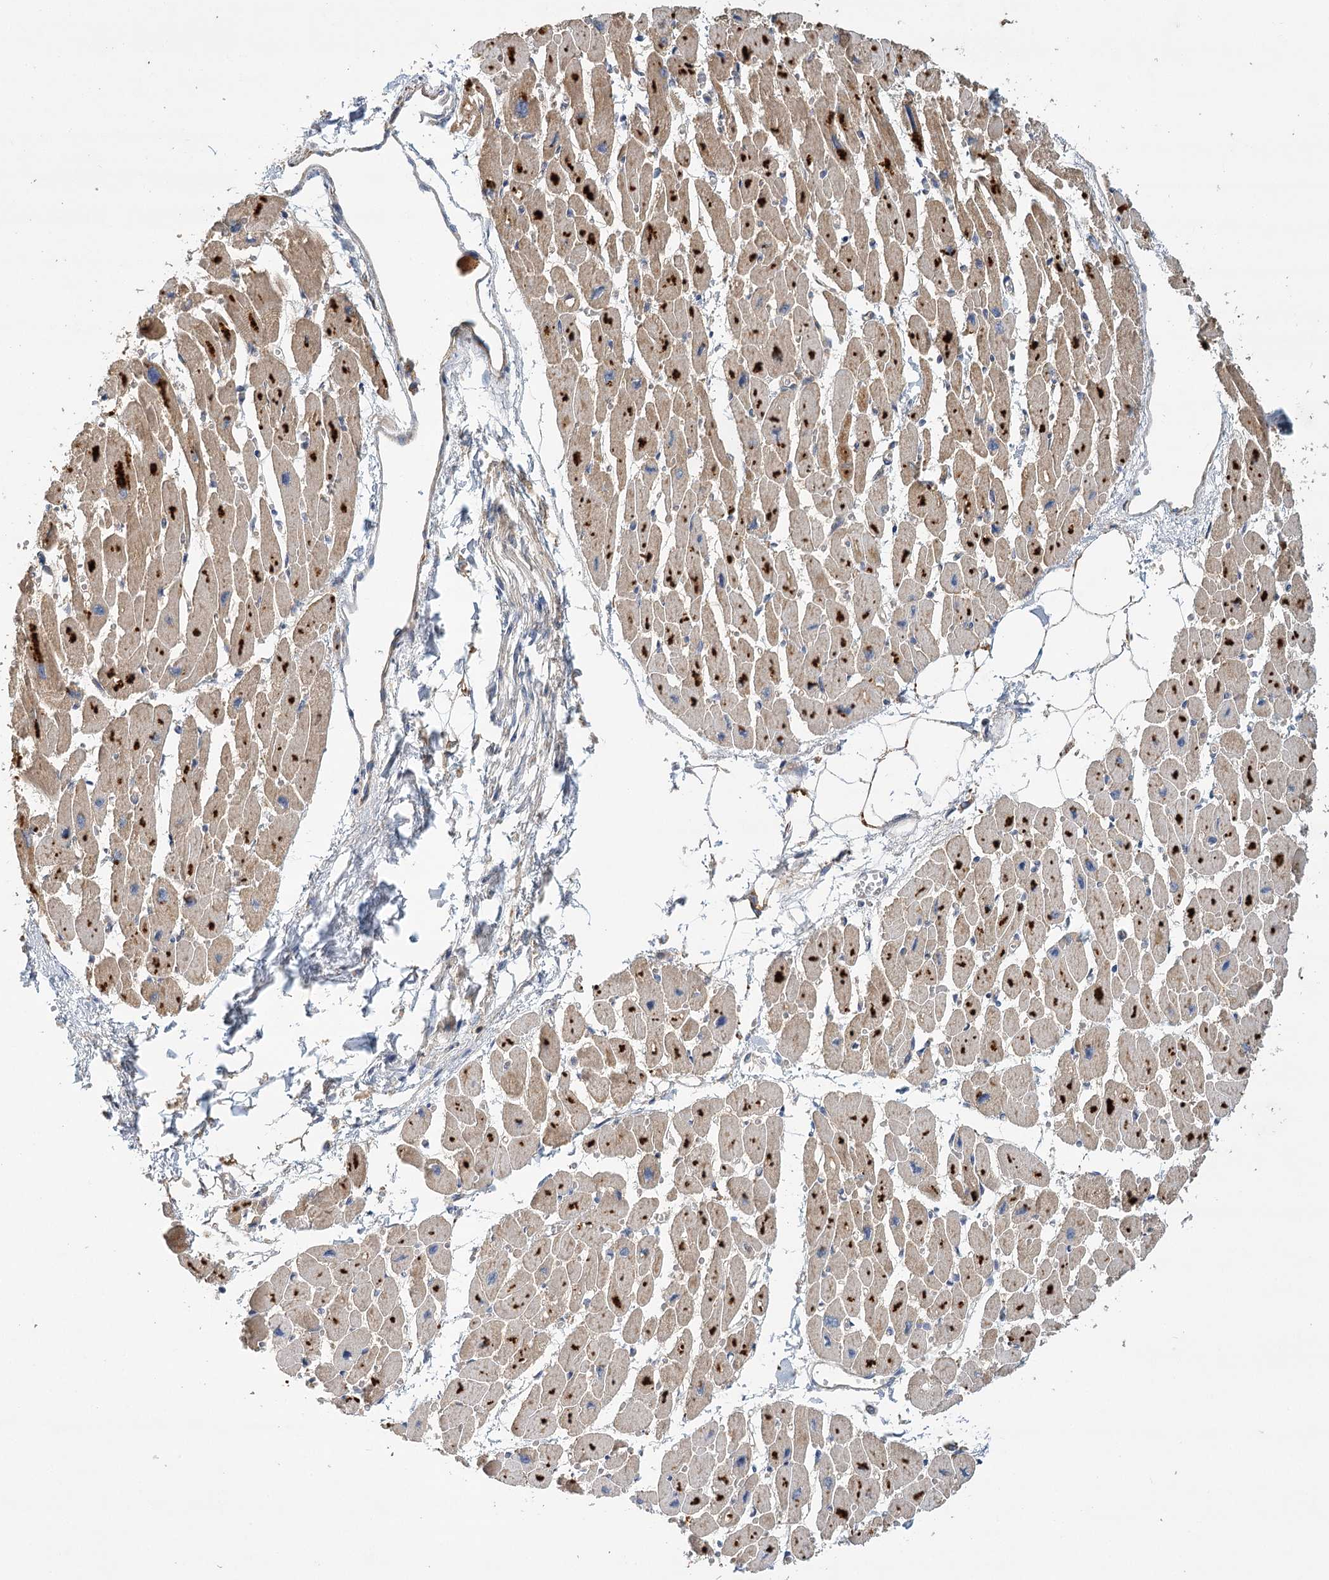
{"staining": {"intensity": "moderate", "quantity": ">75%", "location": "cytoplasmic/membranous"}, "tissue": "heart muscle", "cell_type": "Cardiomyocytes", "image_type": "normal", "snomed": [{"axis": "morphology", "description": "Normal tissue, NOS"}, {"axis": "topography", "description": "Heart"}], "caption": "Protein analysis of benign heart muscle reveals moderate cytoplasmic/membranous staining in about >75% of cardiomyocytes.", "gene": "LSS", "patient": {"sex": "female", "age": 54}}